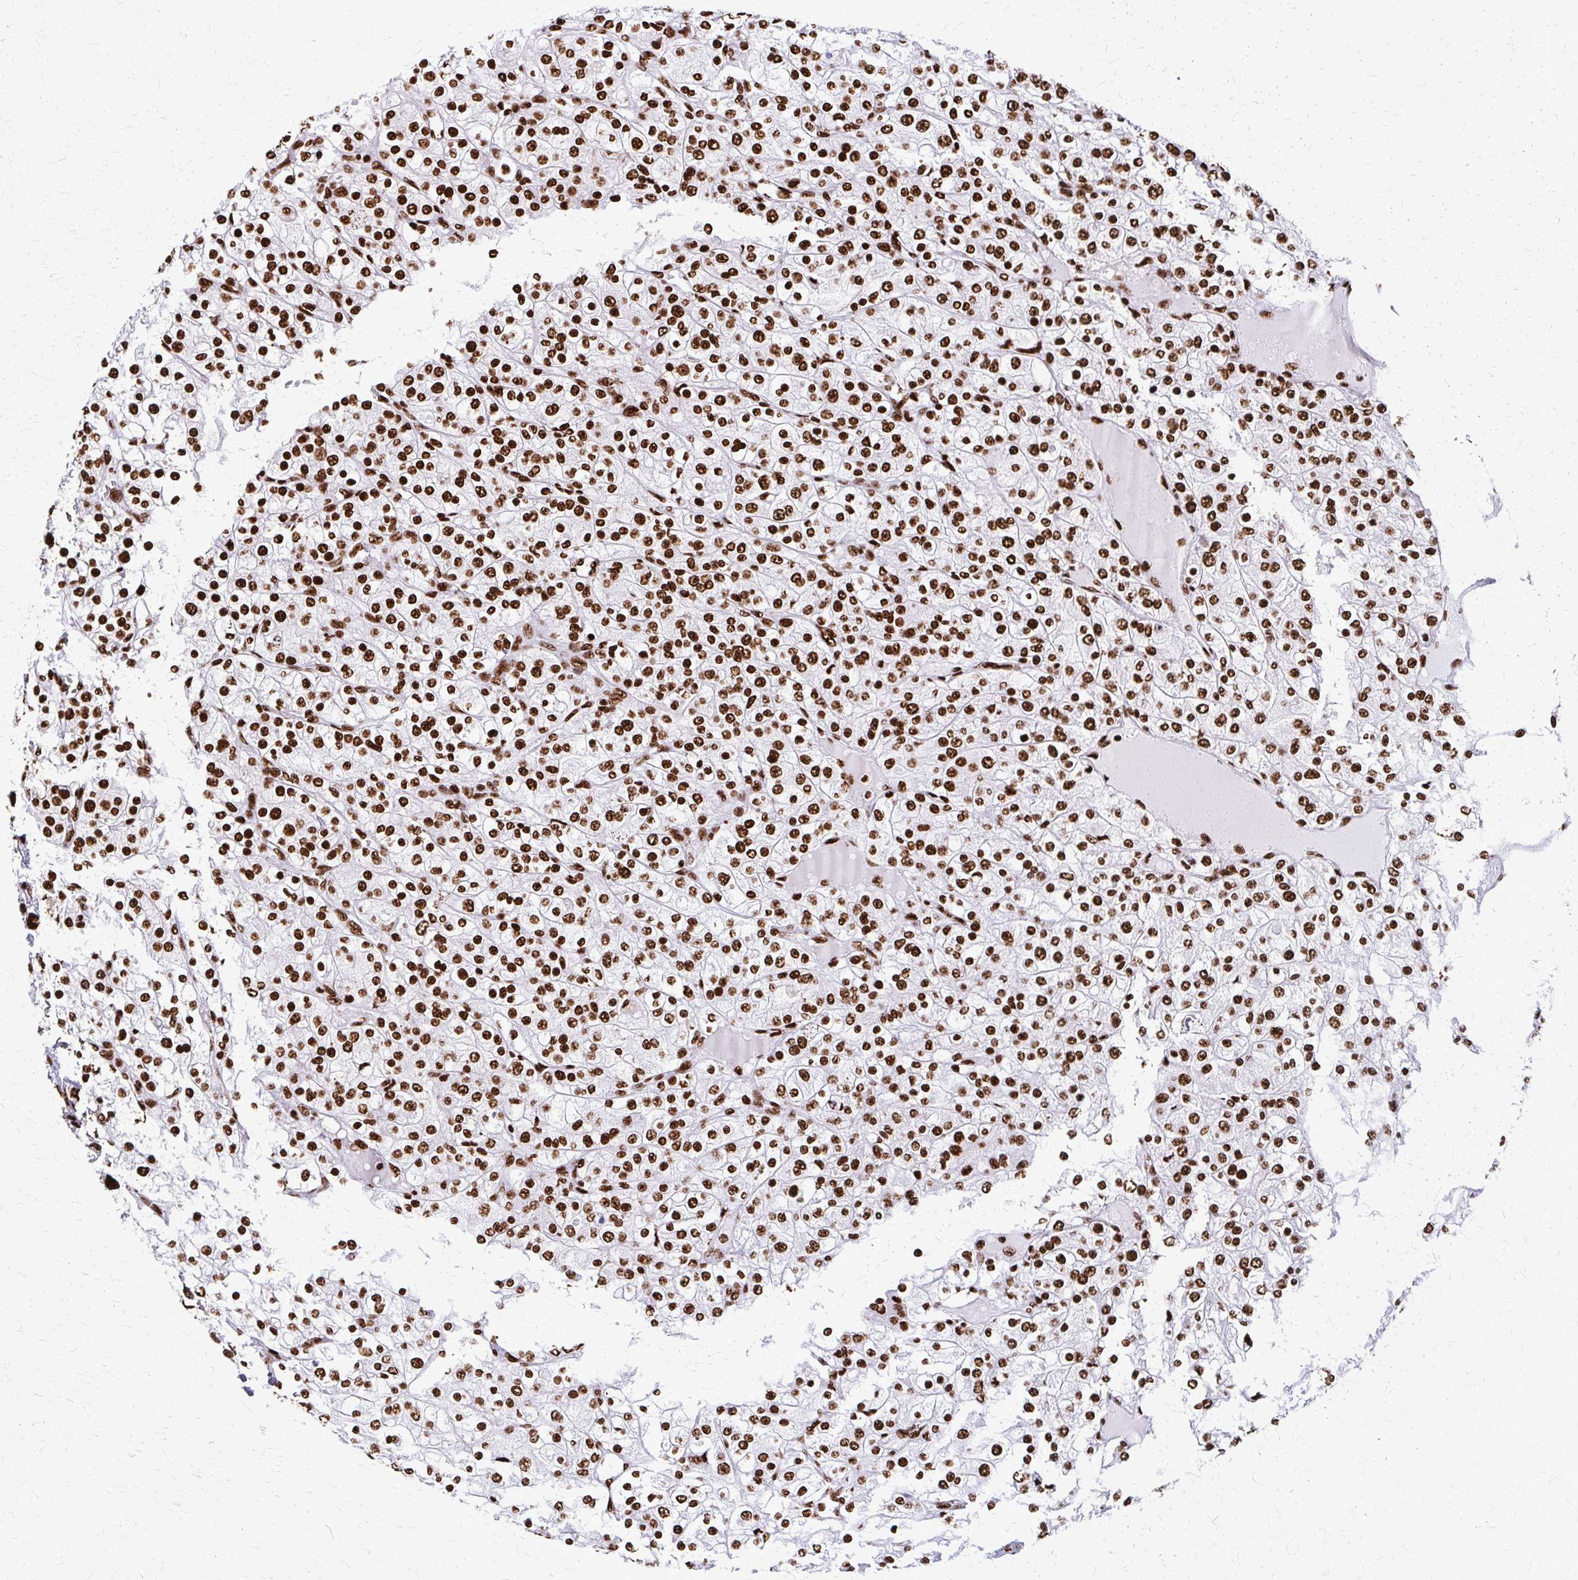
{"staining": {"intensity": "strong", "quantity": ">75%", "location": "nuclear"}, "tissue": "renal cancer", "cell_type": "Tumor cells", "image_type": "cancer", "snomed": [{"axis": "morphology", "description": "Adenocarcinoma, NOS"}, {"axis": "topography", "description": "Kidney"}], "caption": "This photomicrograph exhibits renal cancer stained with immunohistochemistry (IHC) to label a protein in brown. The nuclear of tumor cells show strong positivity for the protein. Nuclei are counter-stained blue.", "gene": "SFPQ", "patient": {"sex": "male", "age": 80}}